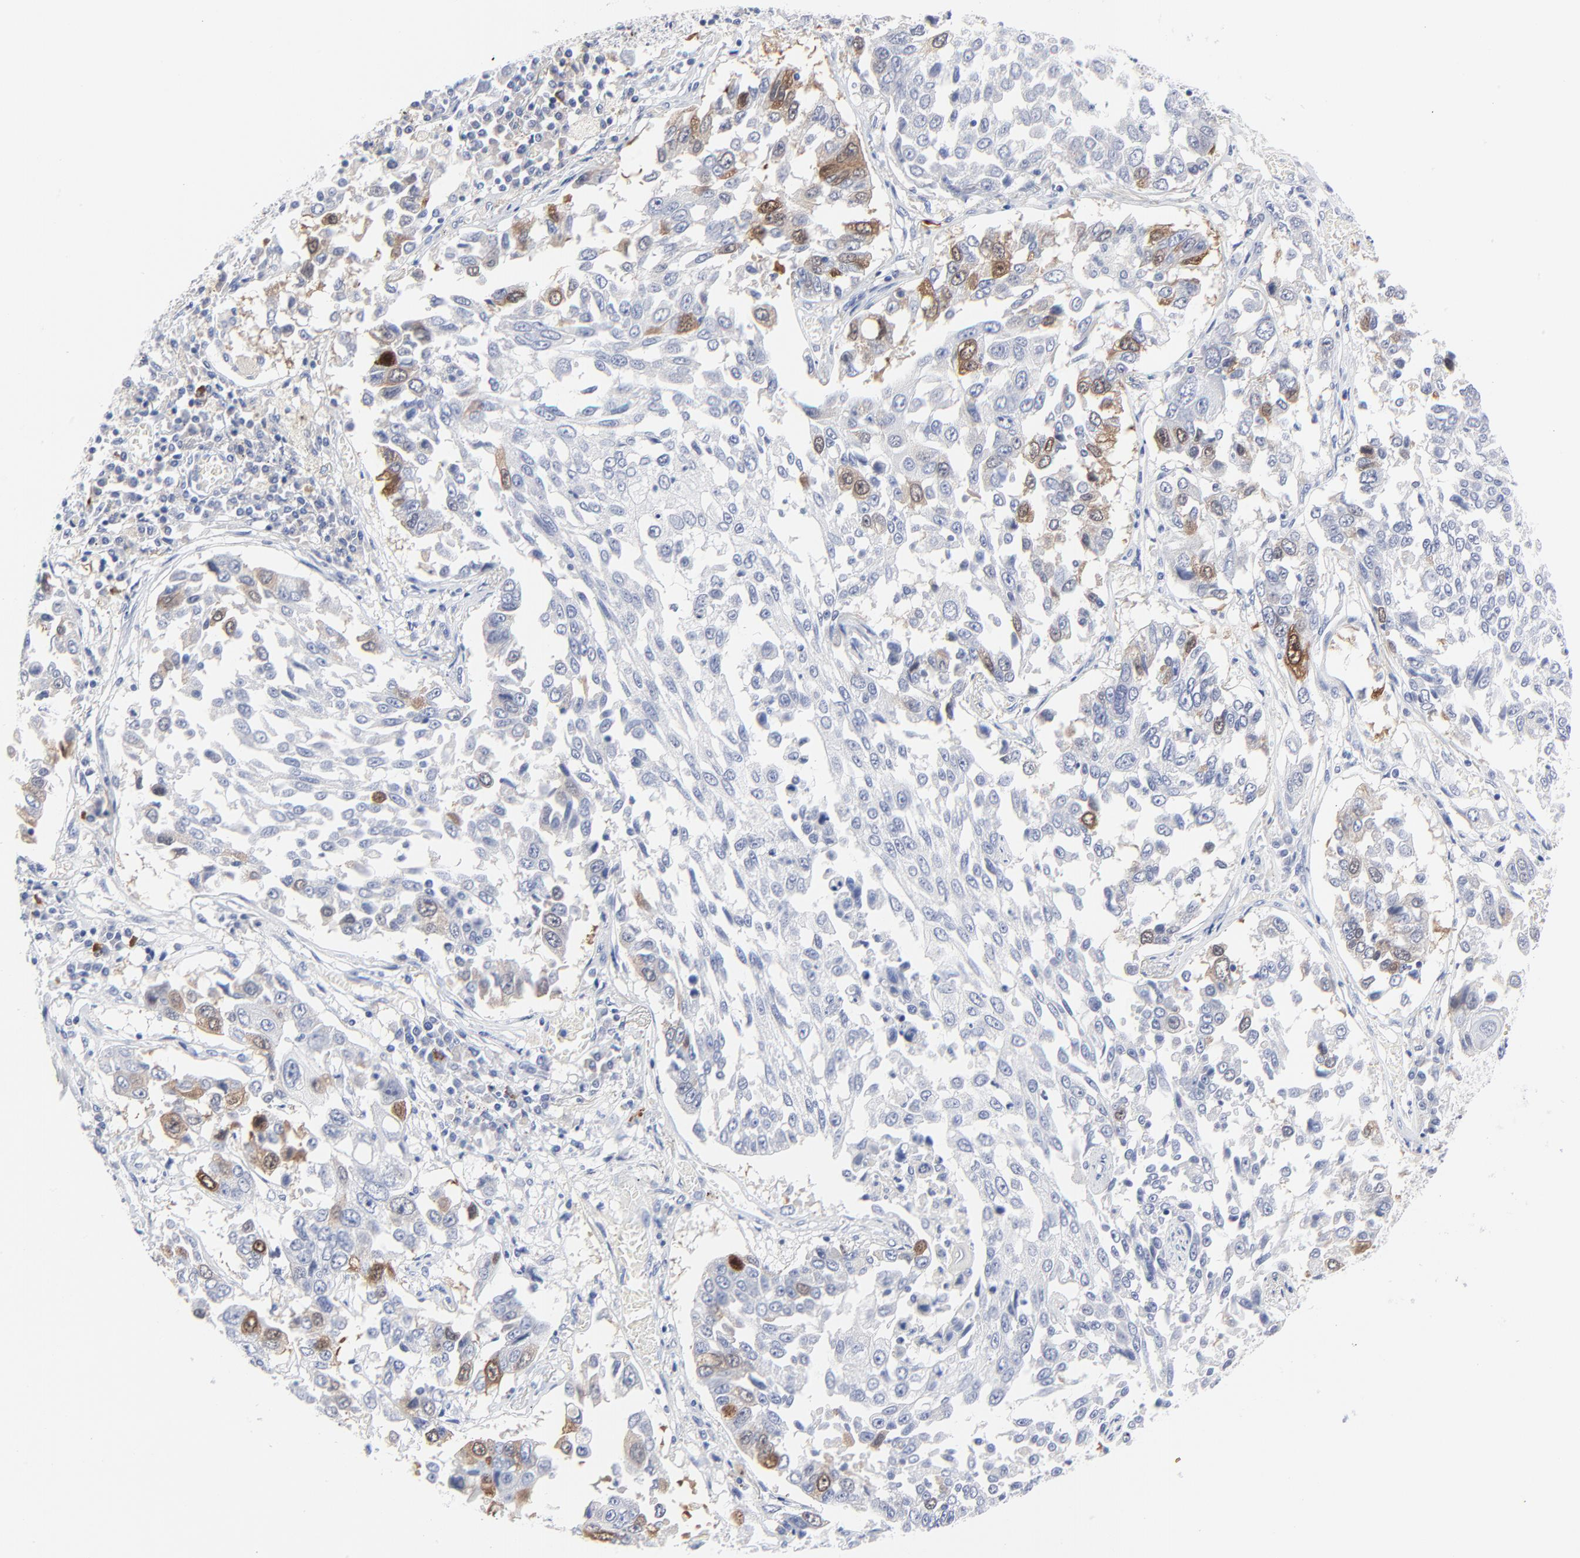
{"staining": {"intensity": "moderate", "quantity": "<25%", "location": "cytoplasmic/membranous,nuclear"}, "tissue": "lung cancer", "cell_type": "Tumor cells", "image_type": "cancer", "snomed": [{"axis": "morphology", "description": "Squamous cell carcinoma, NOS"}, {"axis": "topography", "description": "Lung"}], "caption": "IHC staining of squamous cell carcinoma (lung), which demonstrates low levels of moderate cytoplasmic/membranous and nuclear expression in about <25% of tumor cells indicating moderate cytoplasmic/membranous and nuclear protein staining. The staining was performed using DAB (brown) for protein detection and nuclei were counterstained in hematoxylin (blue).", "gene": "CDK1", "patient": {"sex": "male", "age": 71}}